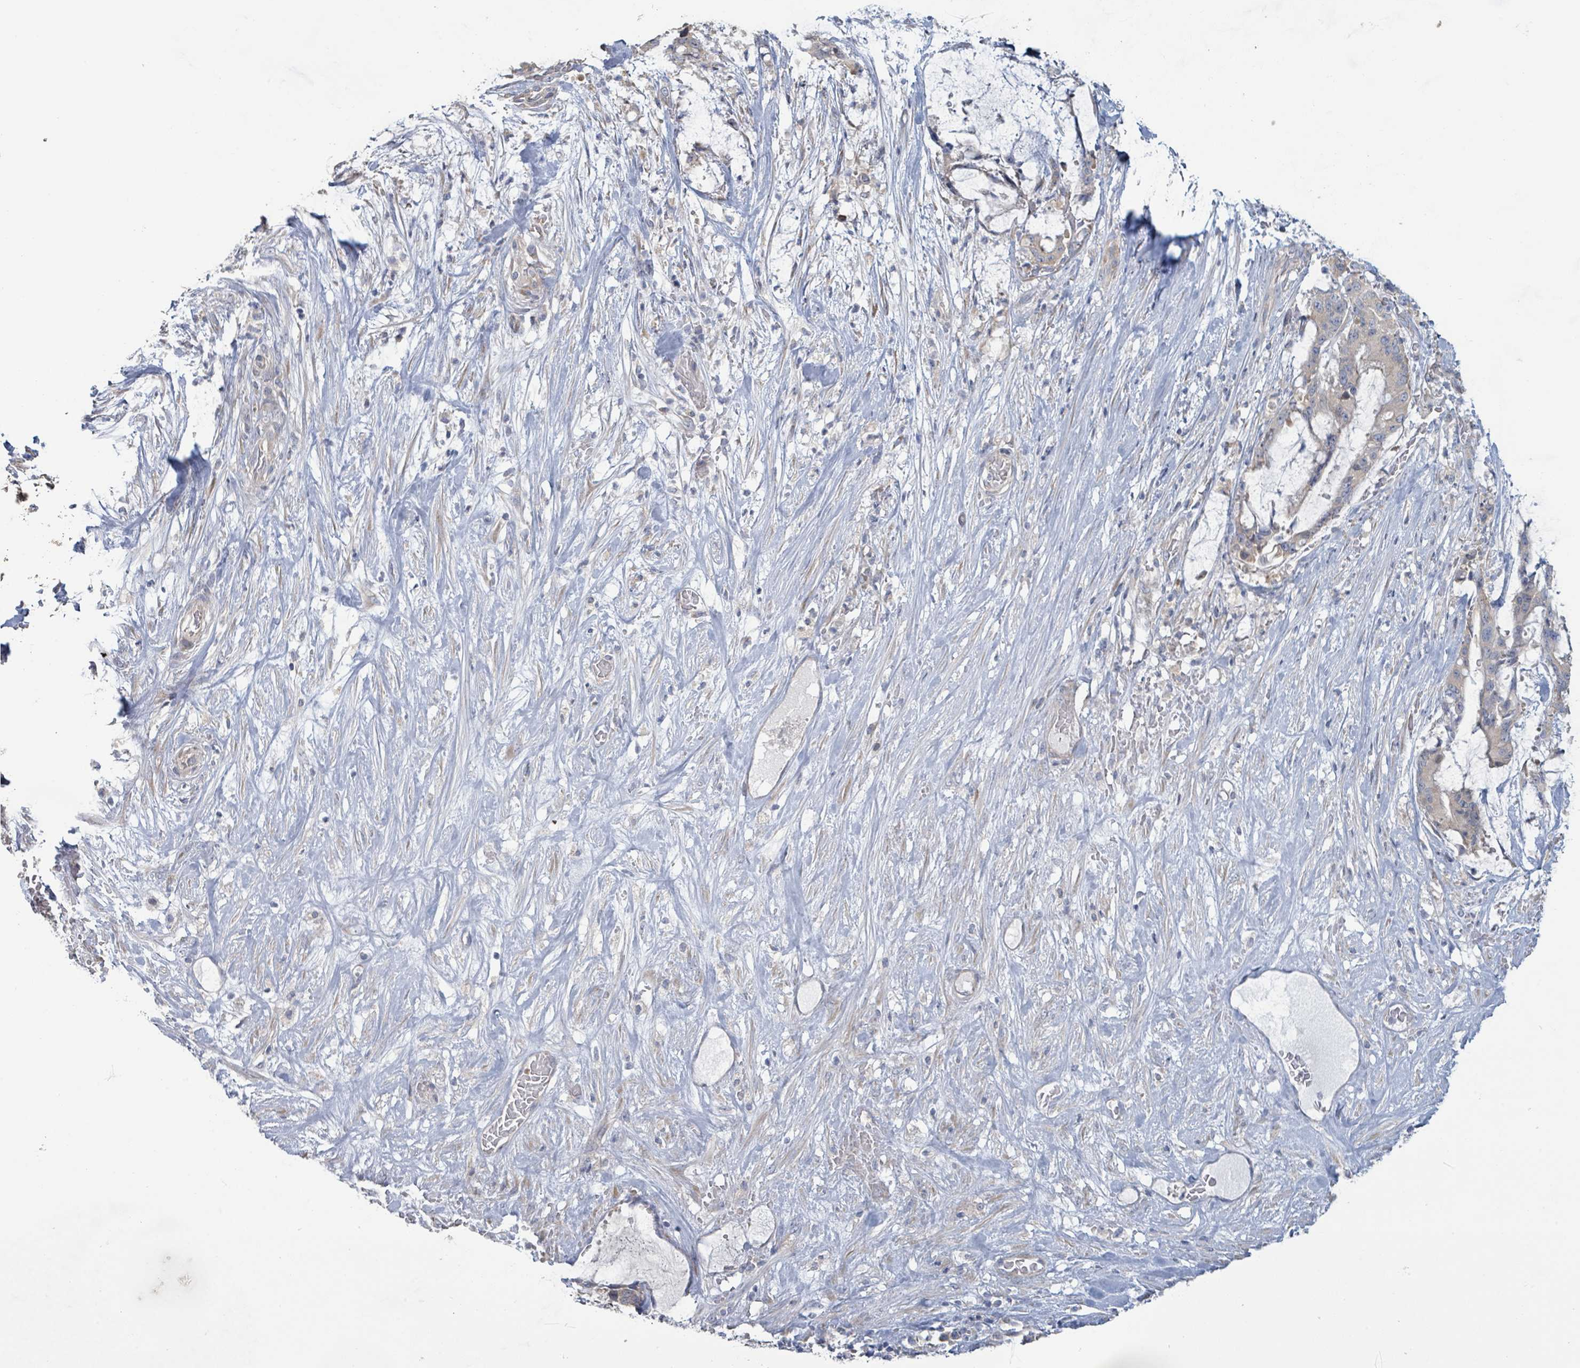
{"staining": {"intensity": "weak", "quantity": "<25%", "location": "cytoplasmic/membranous"}, "tissue": "liver cancer", "cell_type": "Tumor cells", "image_type": "cancer", "snomed": [{"axis": "morphology", "description": "Normal tissue, NOS"}, {"axis": "morphology", "description": "Cholangiocarcinoma"}, {"axis": "topography", "description": "Liver"}, {"axis": "topography", "description": "Peripheral nerve tissue"}], "caption": "IHC of human liver cholangiocarcinoma exhibits no staining in tumor cells.", "gene": "RPL32", "patient": {"sex": "female", "age": 73}}